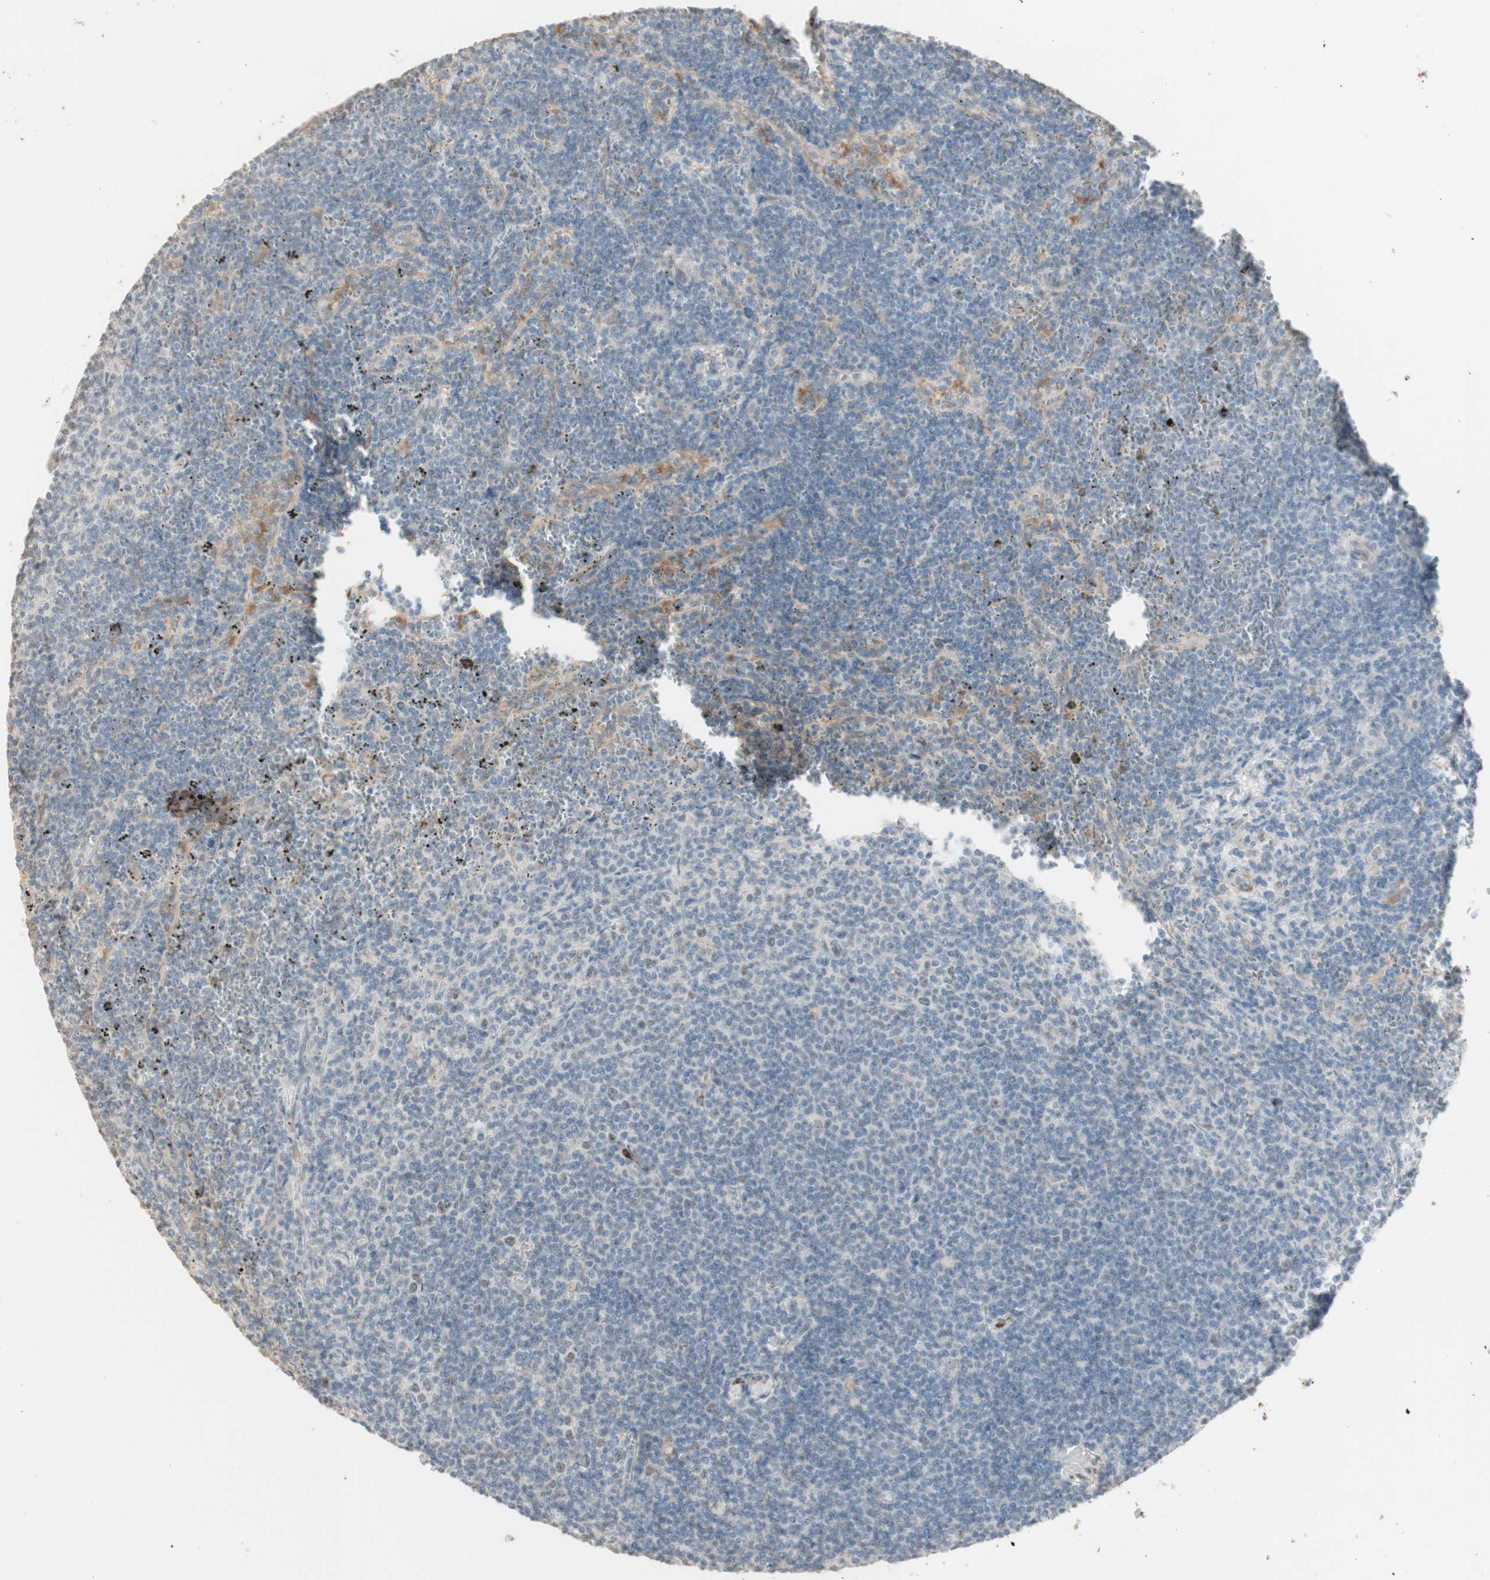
{"staining": {"intensity": "negative", "quantity": "none", "location": "none"}, "tissue": "lymphoma", "cell_type": "Tumor cells", "image_type": "cancer", "snomed": [{"axis": "morphology", "description": "Malignant lymphoma, non-Hodgkin's type, Low grade"}, {"axis": "topography", "description": "Spleen"}], "caption": "Immunohistochemistry histopathology image of lymphoma stained for a protein (brown), which demonstrates no expression in tumor cells.", "gene": "MUC3A", "patient": {"sex": "female", "age": 50}}